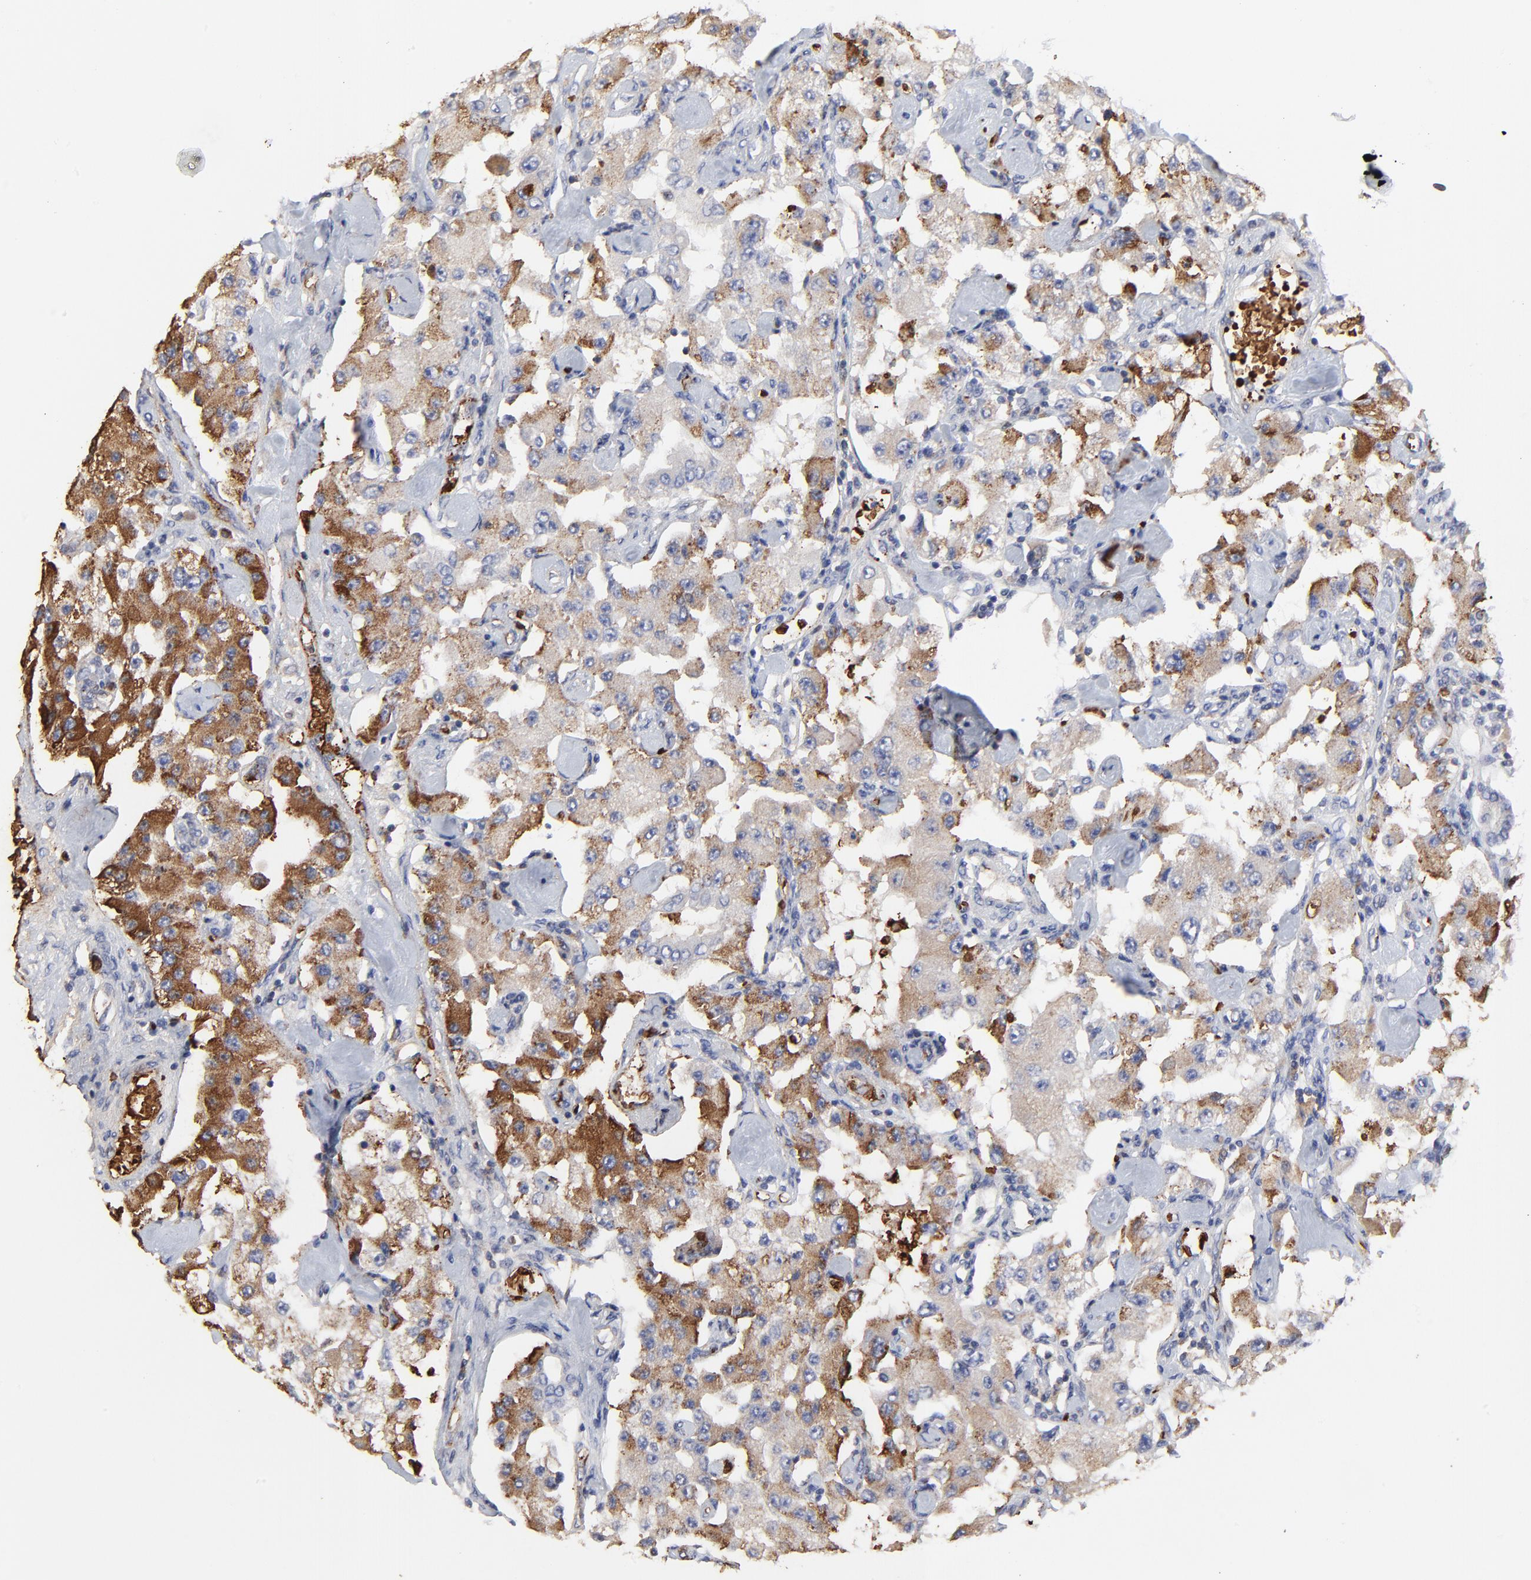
{"staining": {"intensity": "moderate", "quantity": "25%-75%", "location": "cytoplasmic/membranous"}, "tissue": "carcinoid", "cell_type": "Tumor cells", "image_type": "cancer", "snomed": [{"axis": "morphology", "description": "Carcinoid, malignant, NOS"}, {"axis": "topography", "description": "Pancreas"}], "caption": "Human carcinoid stained with a brown dye displays moderate cytoplasmic/membranous positive staining in approximately 25%-75% of tumor cells.", "gene": "PAG1", "patient": {"sex": "male", "age": 41}}